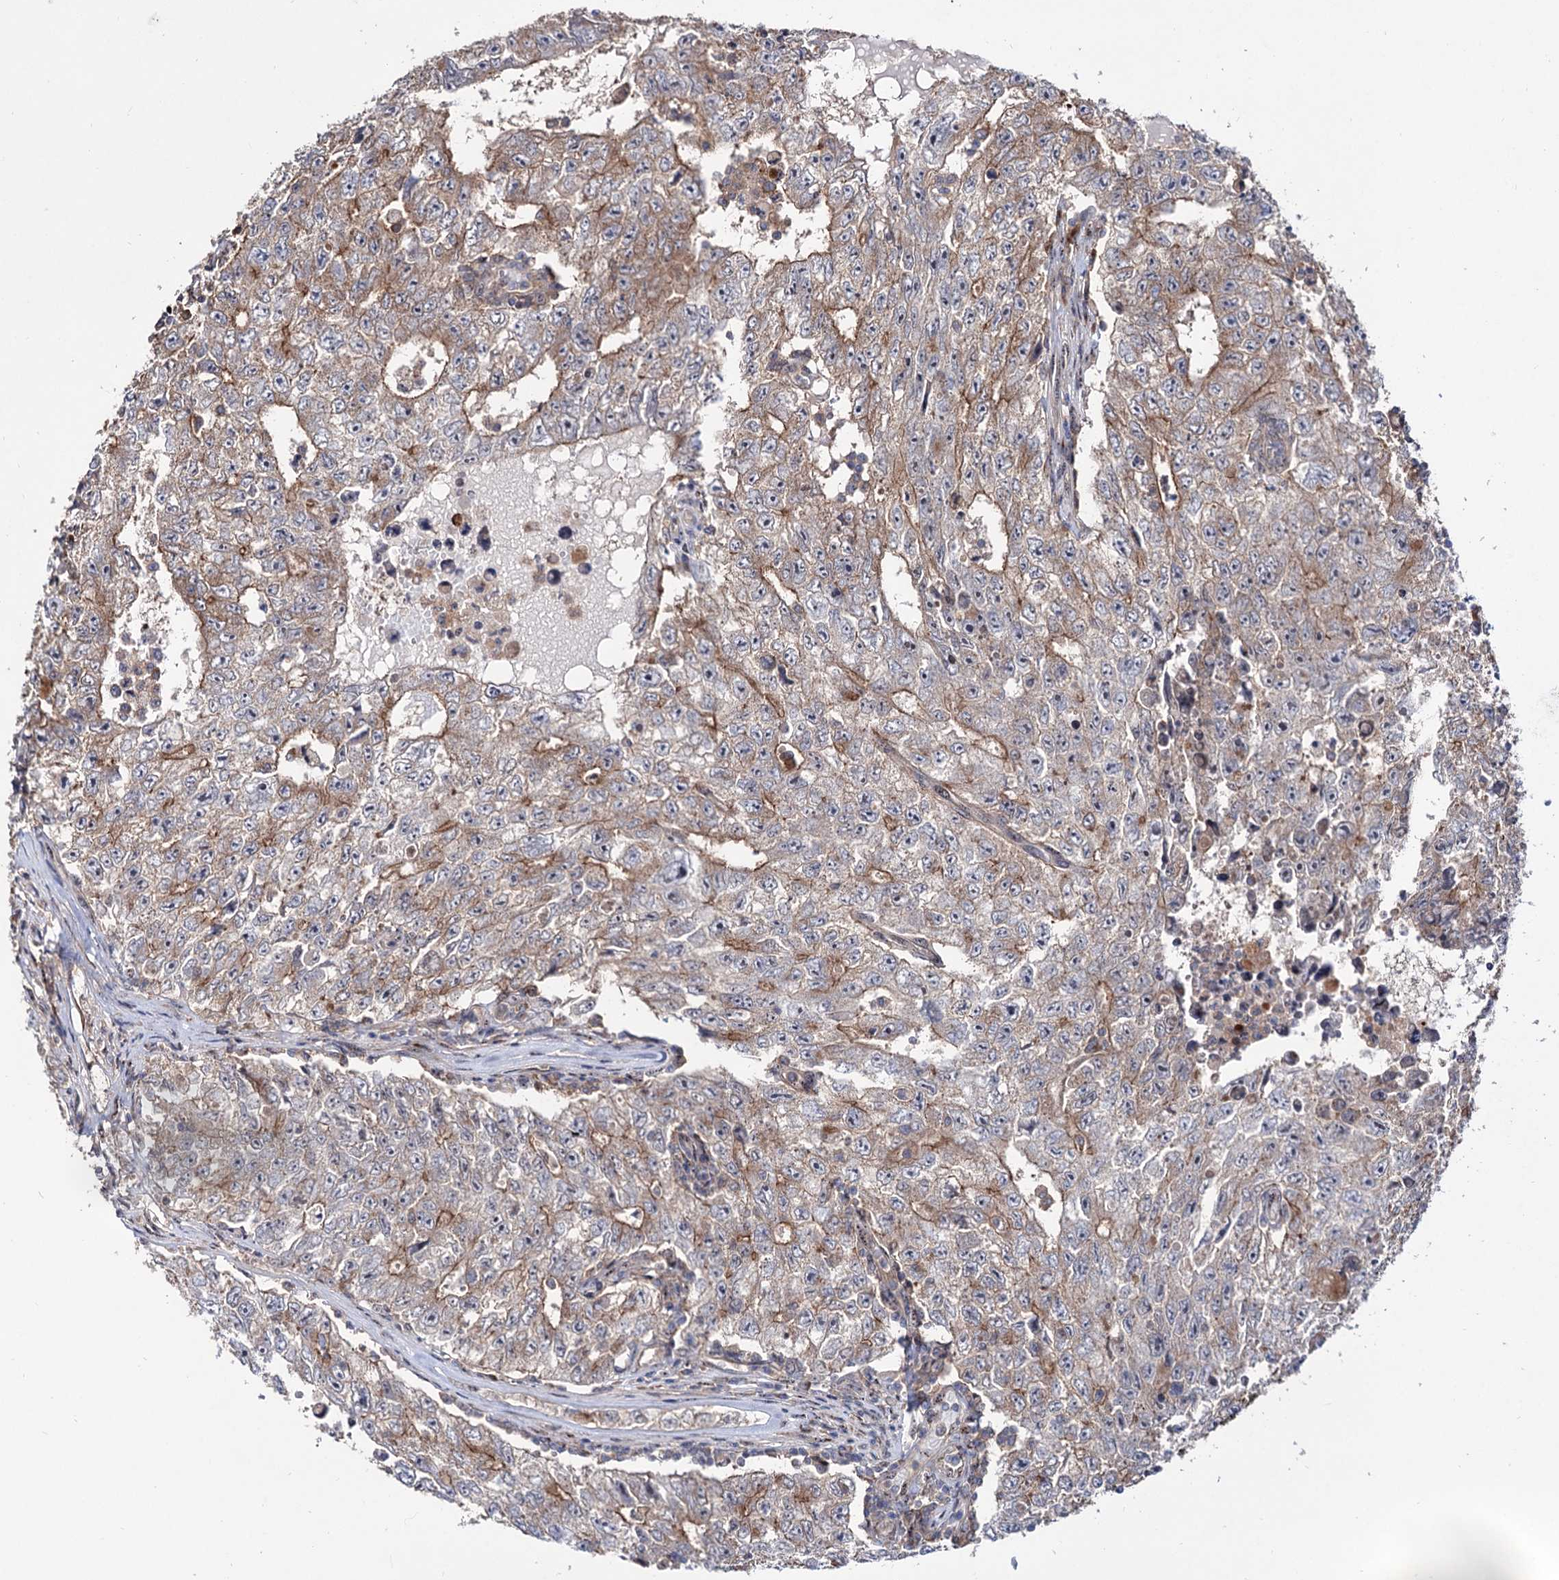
{"staining": {"intensity": "moderate", "quantity": "25%-75%", "location": "cytoplasmic/membranous"}, "tissue": "testis cancer", "cell_type": "Tumor cells", "image_type": "cancer", "snomed": [{"axis": "morphology", "description": "Carcinoma, Embryonal, NOS"}, {"axis": "topography", "description": "Testis"}], "caption": "Tumor cells display medium levels of moderate cytoplasmic/membranous positivity in about 25%-75% of cells in embryonal carcinoma (testis).", "gene": "SEC24A", "patient": {"sex": "male", "age": 17}}